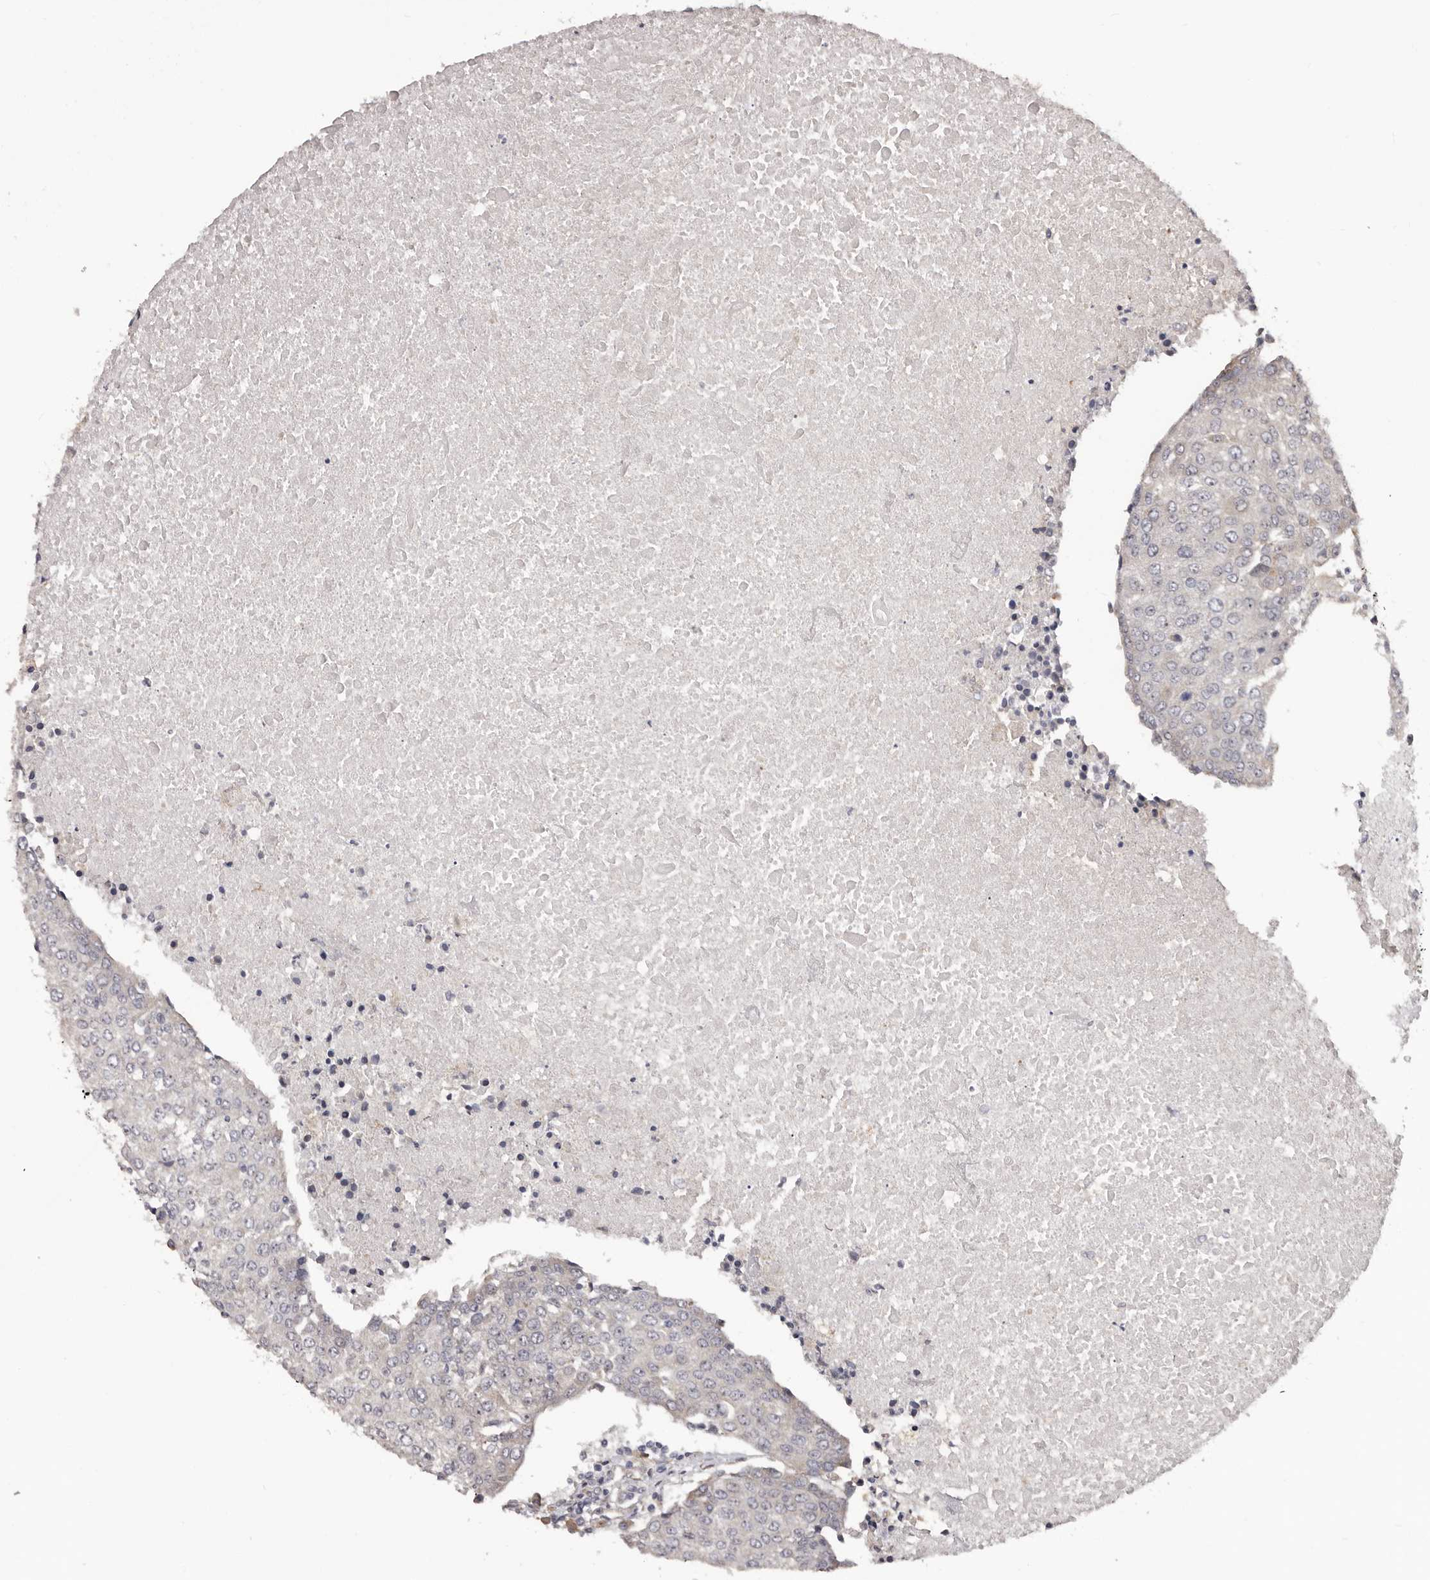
{"staining": {"intensity": "negative", "quantity": "none", "location": "none"}, "tissue": "urothelial cancer", "cell_type": "Tumor cells", "image_type": "cancer", "snomed": [{"axis": "morphology", "description": "Urothelial carcinoma, High grade"}, {"axis": "topography", "description": "Urinary bladder"}], "caption": "An IHC histopathology image of urothelial cancer is shown. There is no staining in tumor cells of urothelial cancer. (DAB immunohistochemistry (IHC), high magnification).", "gene": "NOL12", "patient": {"sex": "female", "age": 85}}